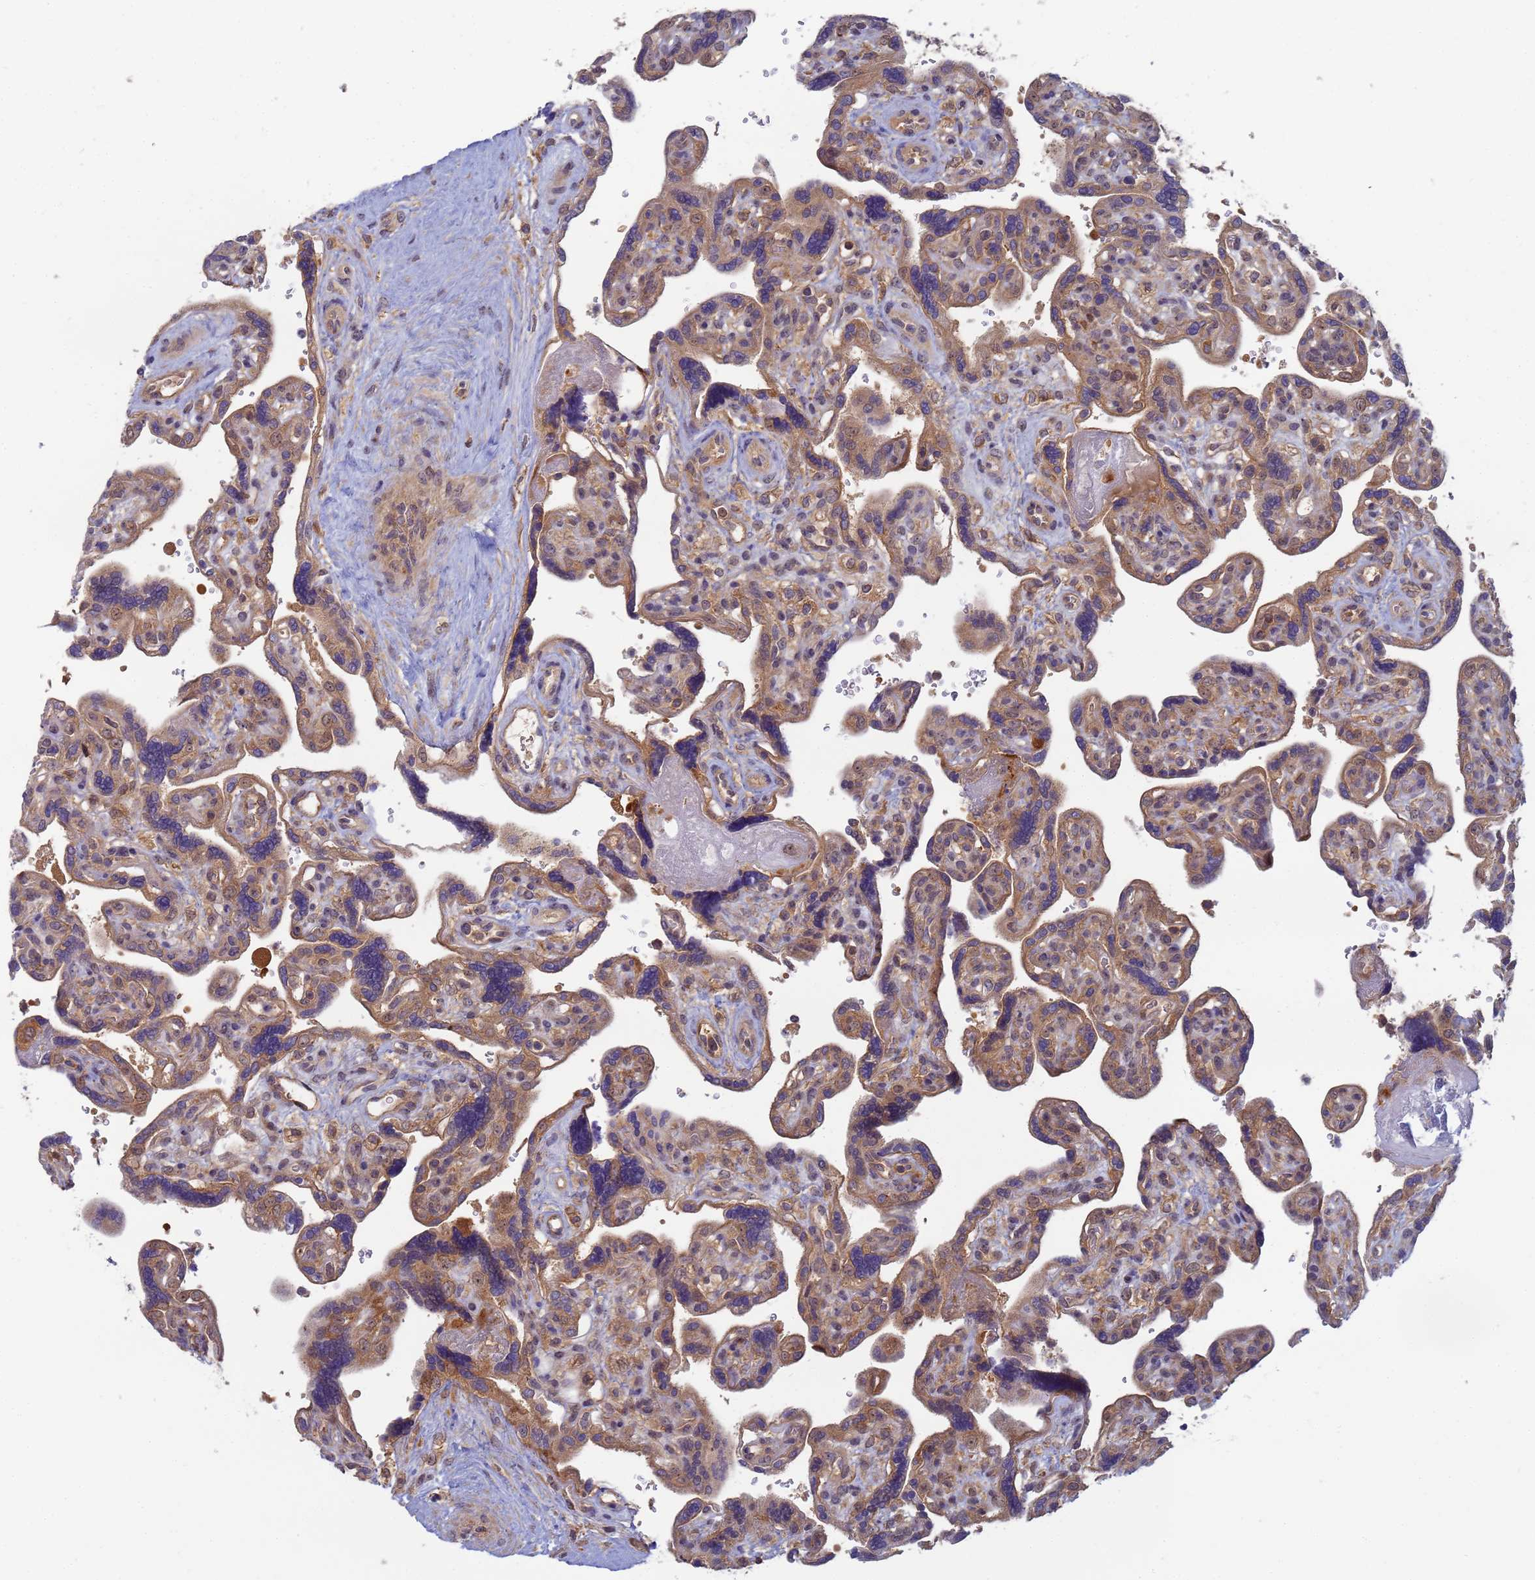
{"staining": {"intensity": "moderate", "quantity": "25%-75%", "location": "cytoplasmic/membranous"}, "tissue": "placenta", "cell_type": "Trophoblastic cells", "image_type": "normal", "snomed": [{"axis": "morphology", "description": "Normal tissue, NOS"}, {"axis": "topography", "description": "Placenta"}], "caption": "Protein staining by immunohistochemistry displays moderate cytoplasmic/membranous positivity in approximately 25%-75% of trophoblastic cells in unremarkable placenta. The protein is stained brown, and the nuclei are stained in blue (DAB (3,3'-diaminobenzidine) IHC with brightfield microscopy, high magnification).", "gene": "SHARPIN", "patient": {"sex": "female", "age": 39}}